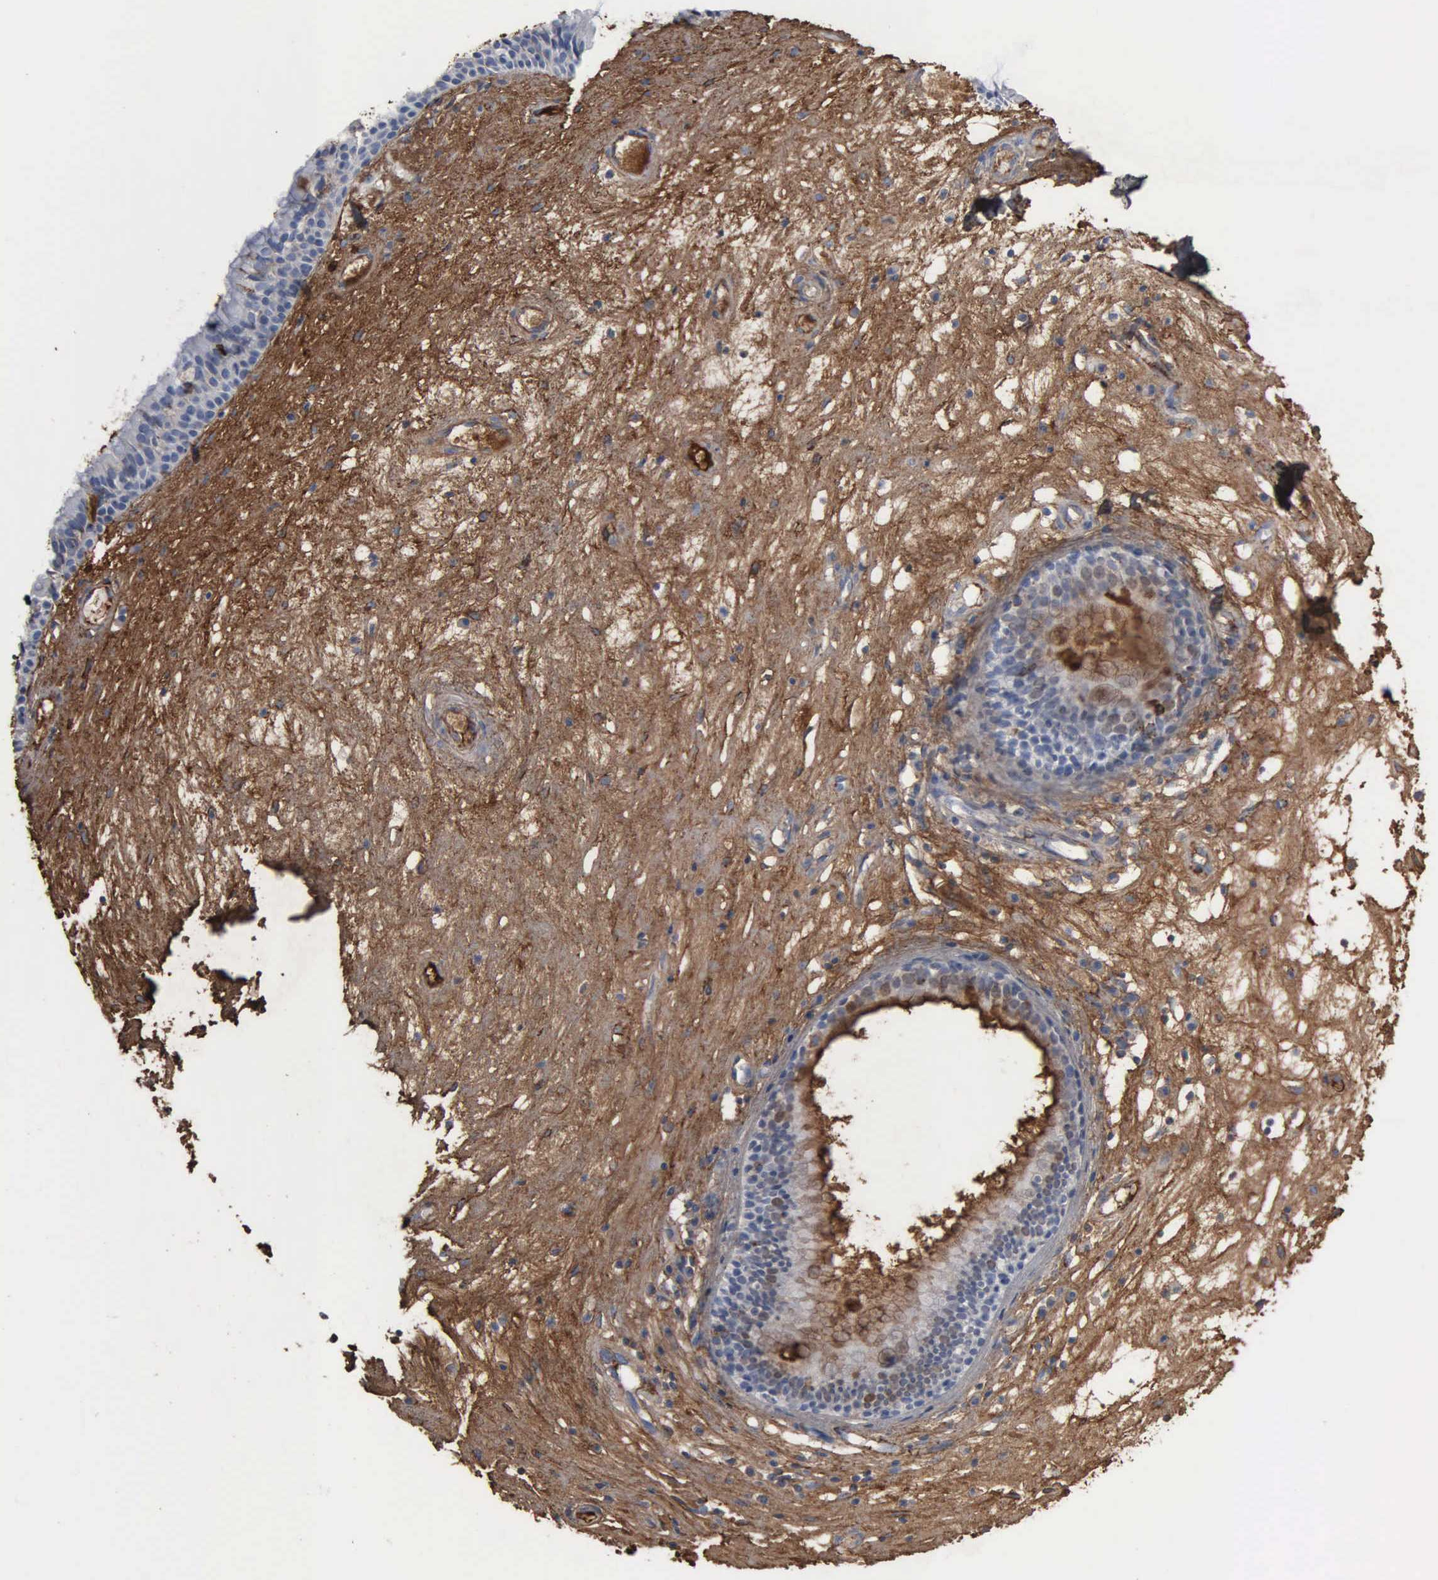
{"staining": {"intensity": "moderate", "quantity": "<25%", "location": "cytoplasmic/membranous"}, "tissue": "nasopharynx", "cell_type": "Respiratory epithelial cells", "image_type": "normal", "snomed": [{"axis": "morphology", "description": "Normal tissue, NOS"}, {"axis": "topography", "description": "Nasopharynx"}], "caption": "A brown stain highlights moderate cytoplasmic/membranous expression of a protein in respiratory epithelial cells of benign nasopharynx. The protein is shown in brown color, while the nuclei are stained blue.", "gene": "FN1", "patient": {"sex": "female", "age": 78}}